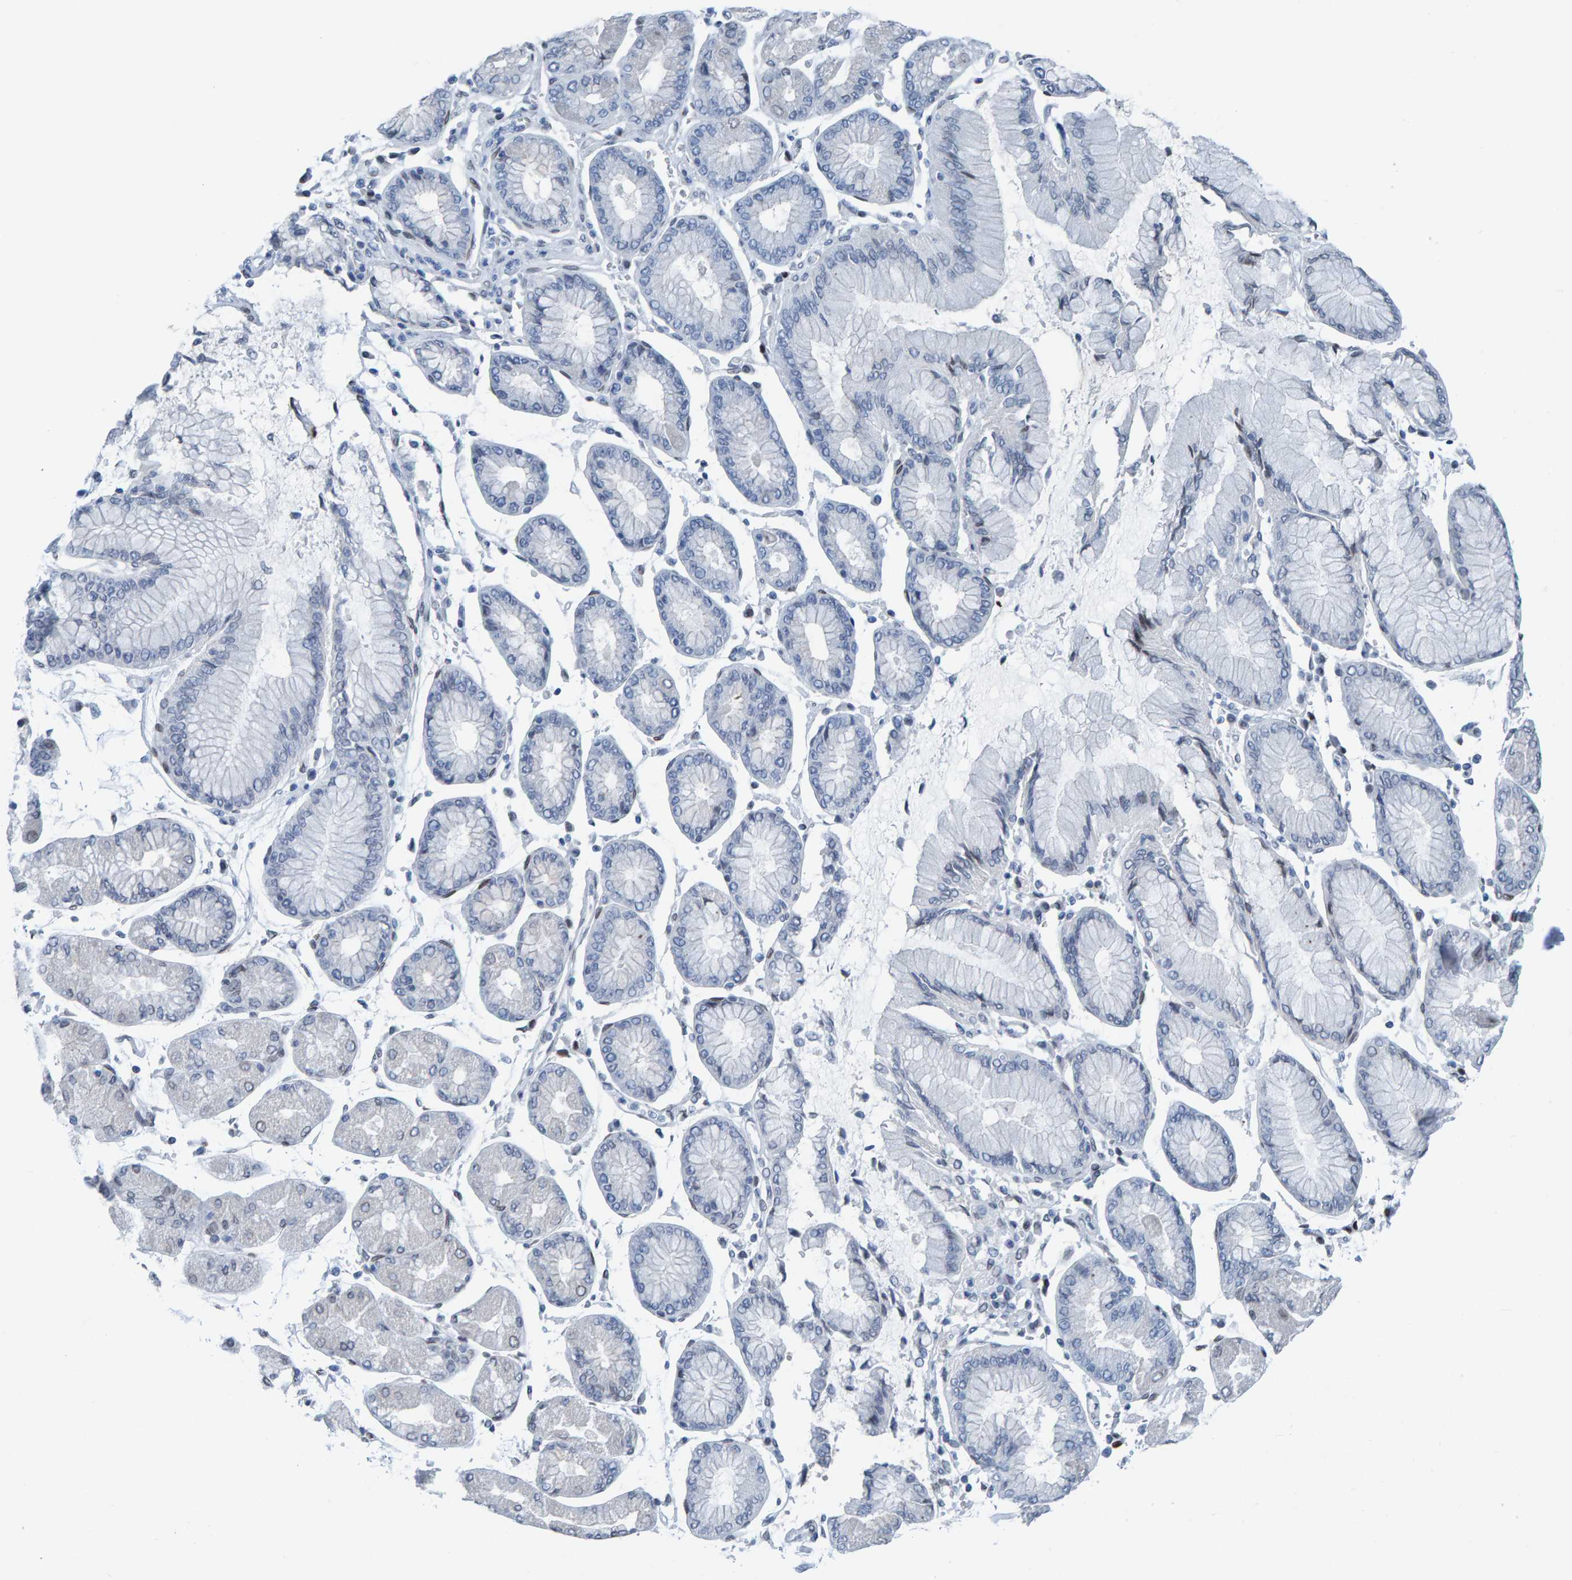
{"staining": {"intensity": "negative", "quantity": "none", "location": "none"}, "tissue": "stomach cancer", "cell_type": "Tumor cells", "image_type": "cancer", "snomed": [{"axis": "morphology", "description": "Normal tissue, NOS"}, {"axis": "morphology", "description": "Adenocarcinoma, NOS"}, {"axis": "topography", "description": "Stomach, upper"}, {"axis": "topography", "description": "Stomach"}], "caption": "IHC micrograph of human stomach cancer stained for a protein (brown), which demonstrates no staining in tumor cells.", "gene": "LMNB2", "patient": {"sex": "male", "age": 59}}